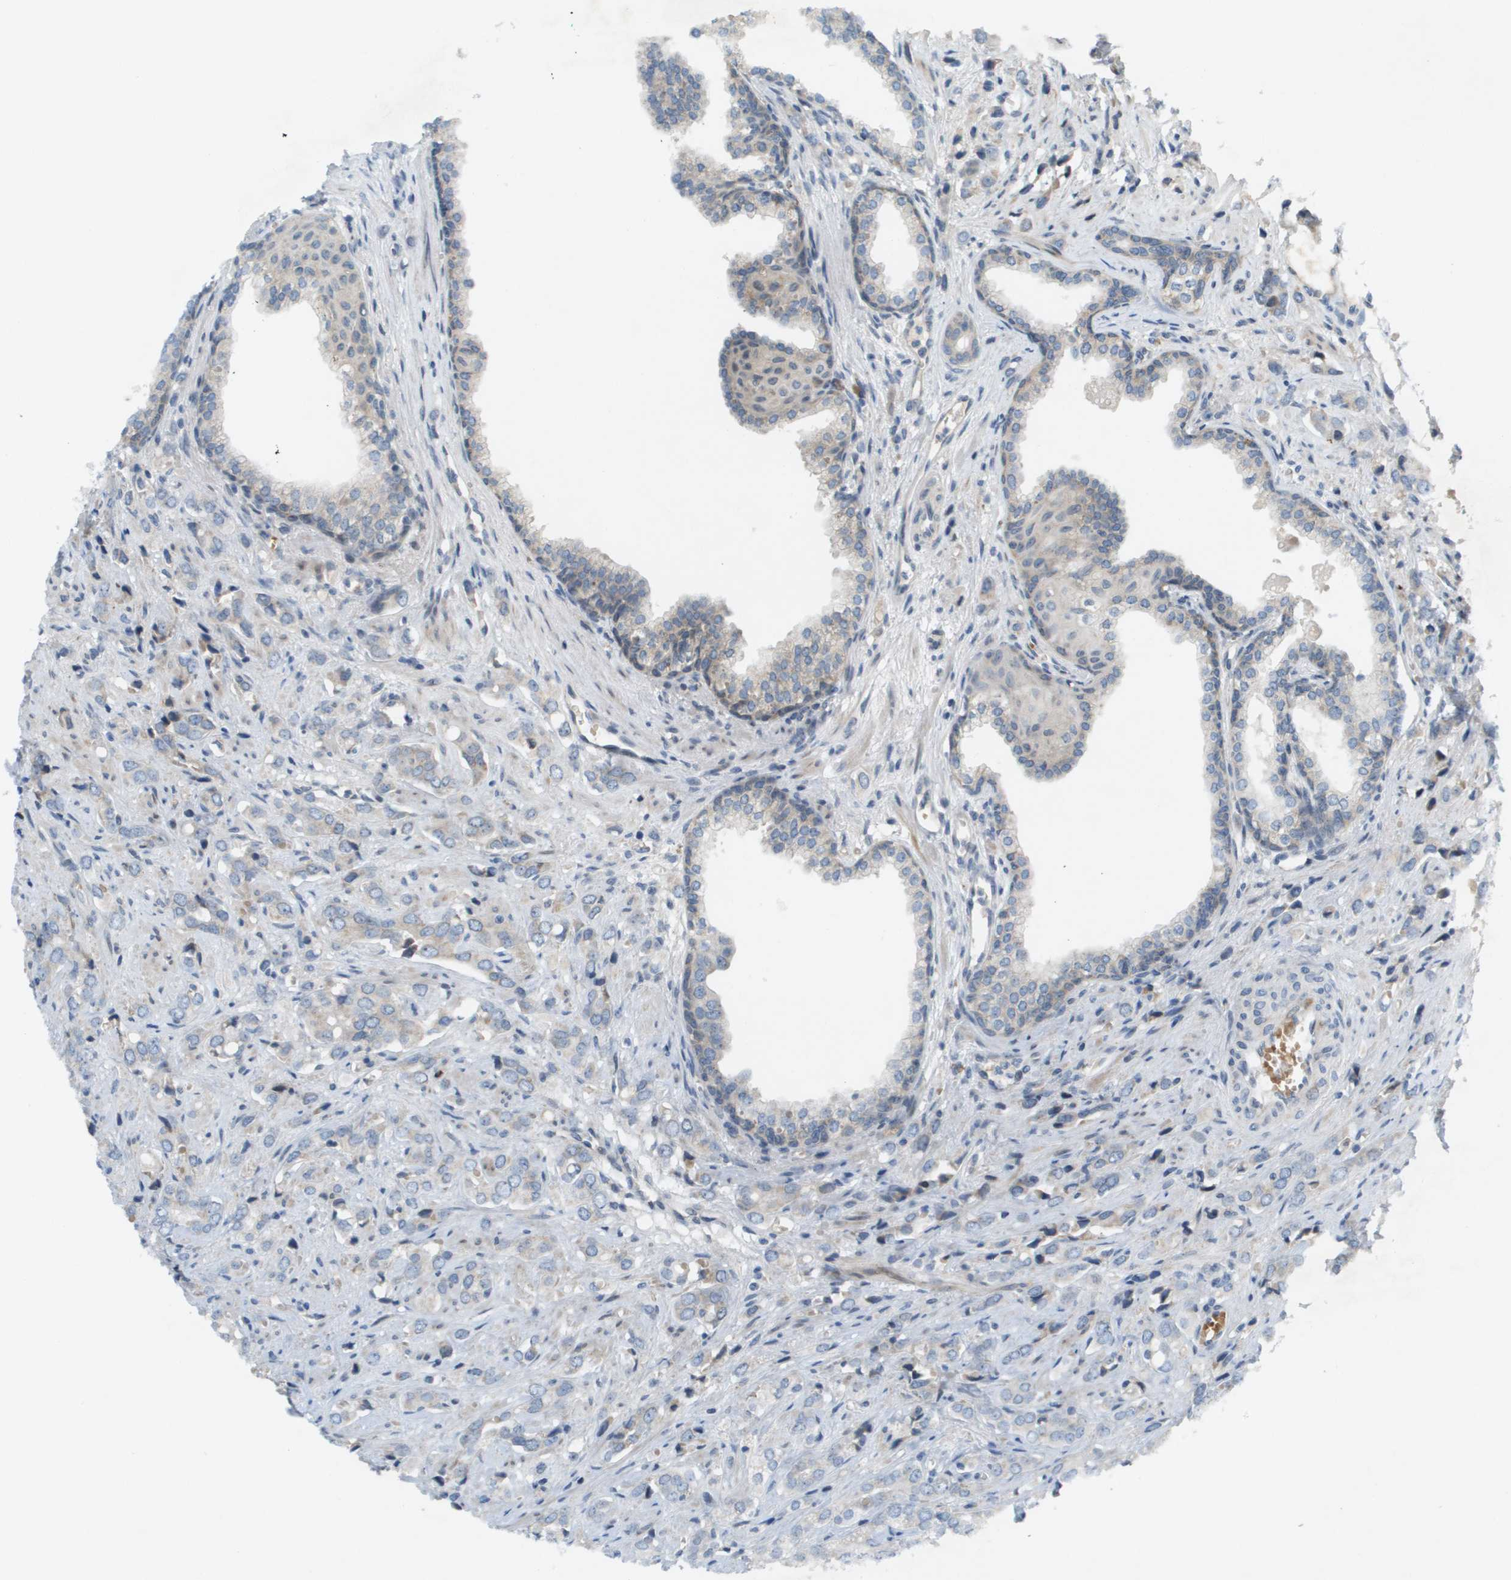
{"staining": {"intensity": "weak", "quantity": "<25%", "location": "cytoplasmic/membranous"}, "tissue": "prostate cancer", "cell_type": "Tumor cells", "image_type": "cancer", "snomed": [{"axis": "morphology", "description": "Adenocarcinoma, High grade"}, {"axis": "topography", "description": "Prostate"}], "caption": "The micrograph demonstrates no staining of tumor cells in prostate cancer.", "gene": "CACNB4", "patient": {"sex": "male", "age": 52}}